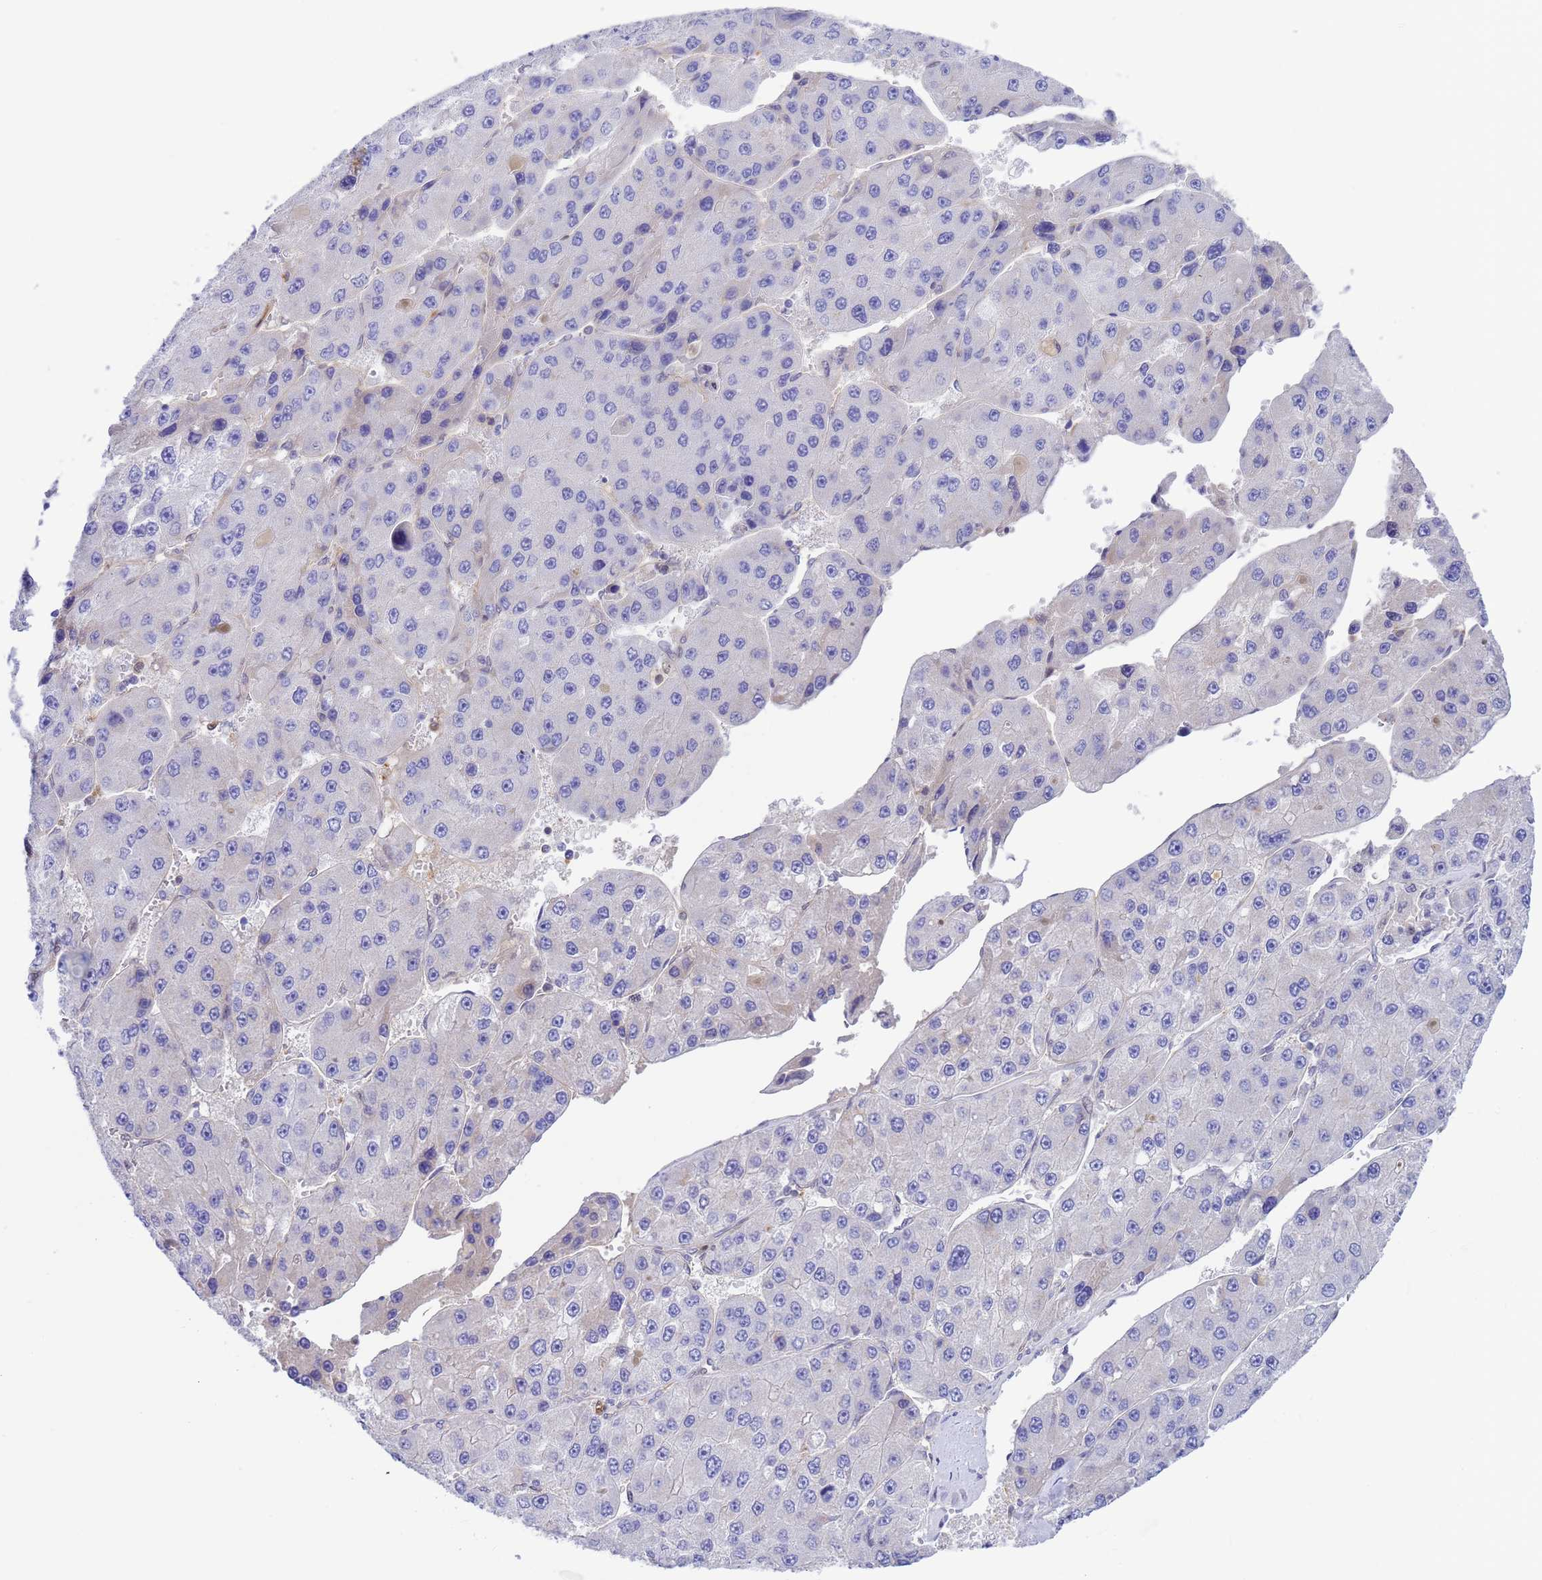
{"staining": {"intensity": "negative", "quantity": "none", "location": "none"}, "tissue": "liver cancer", "cell_type": "Tumor cells", "image_type": "cancer", "snomed": [{"axis": "morphology", "description": "Carcinoma, Hepatocellular, NOS"}, {"axis": "topography", "description": "Liver"}], "caption": "There is no significant positivity in tumor cells of hepatocellular carcinoma (liver).", "gene": "FOXRED1", "patient": {"sex": "female", "age": 73}}